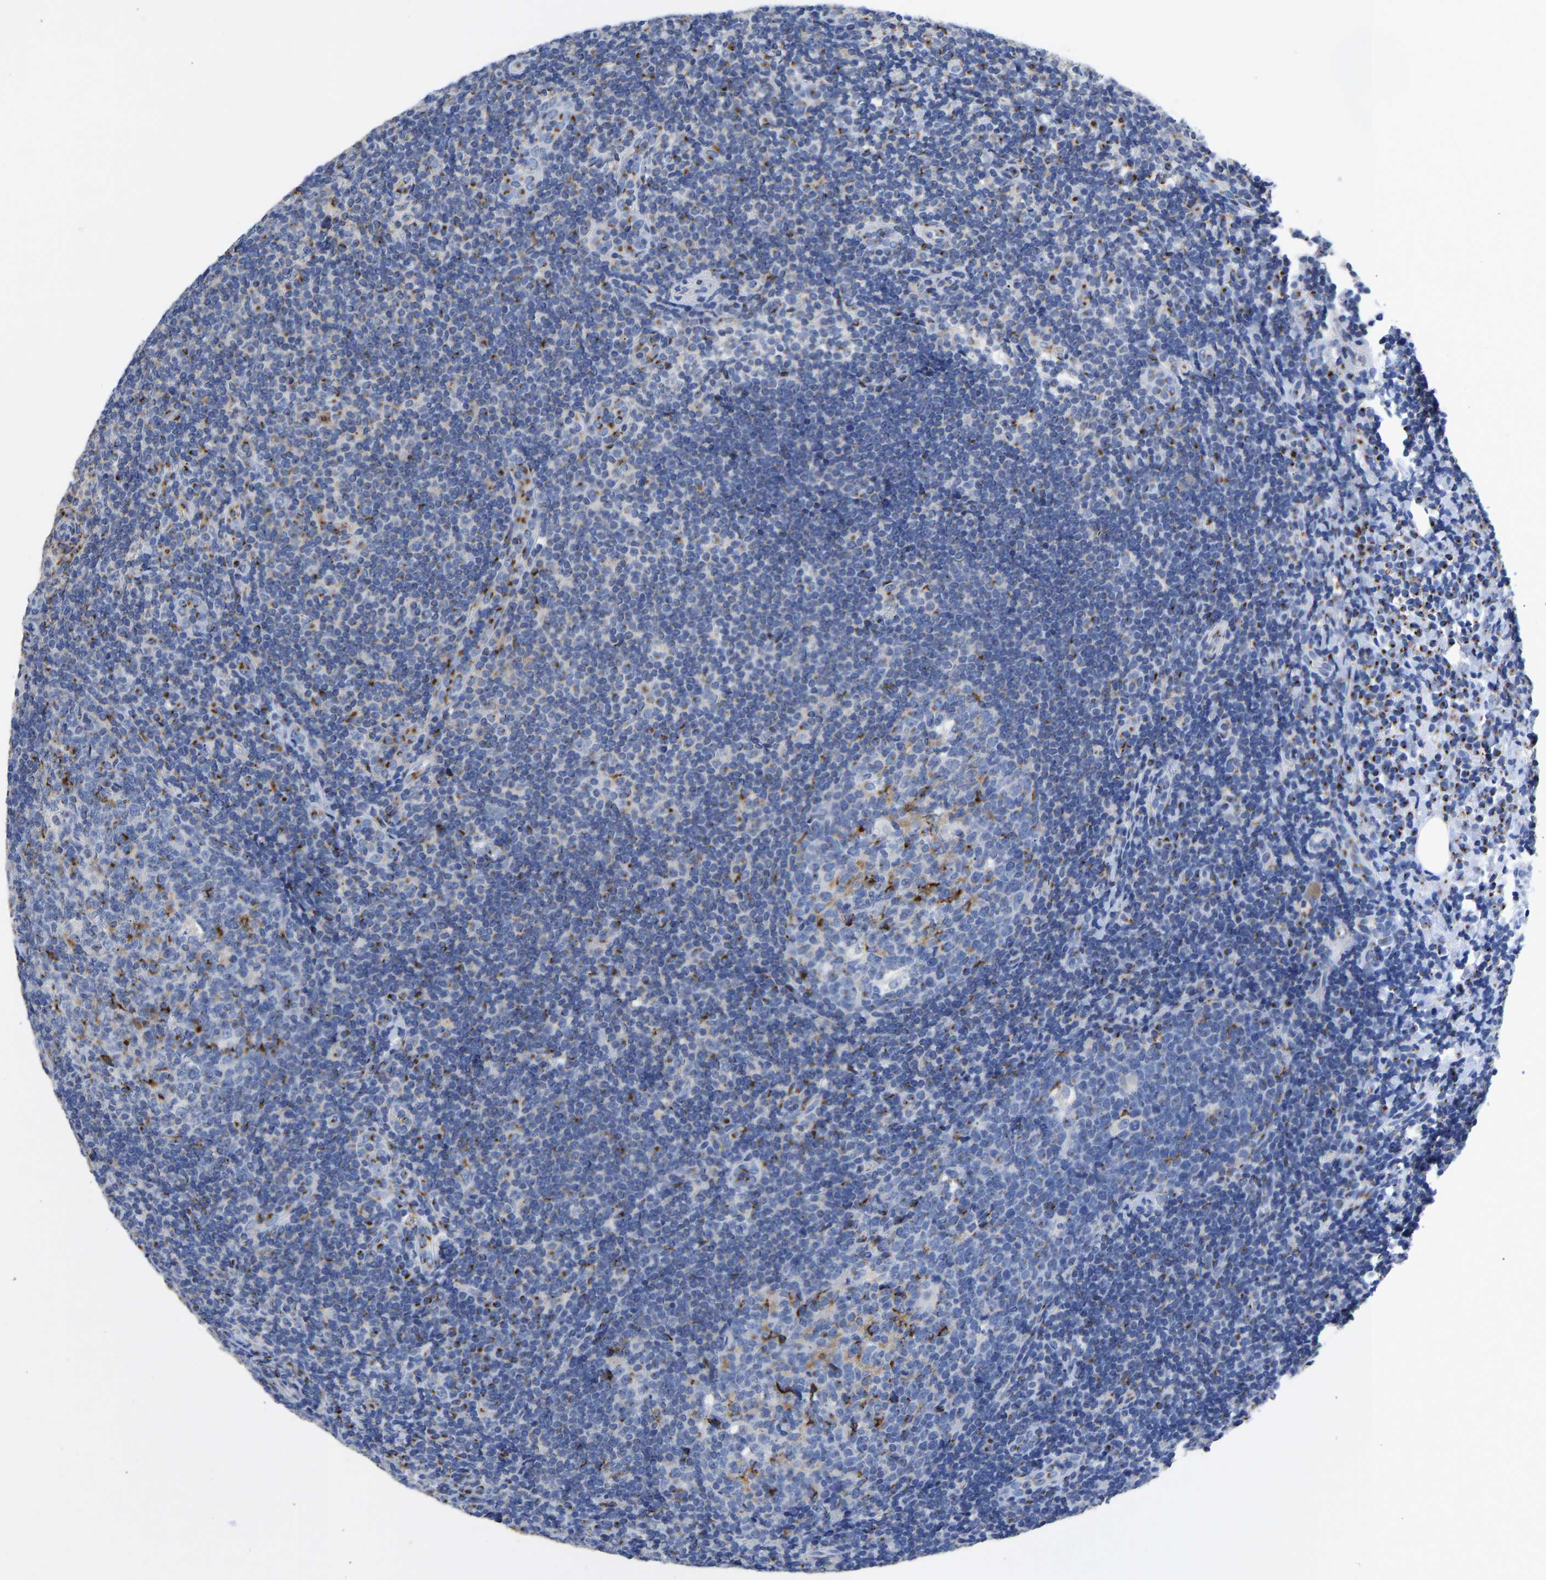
{"staining": {"intensity": "strong", "quantity": "<25%", "location": "cytoplasmic/membranous"}, "tissue": "tonsil", "cell_type": "Germinal center cells", "image_type": "normal", "snomed": [{"axis": "morphology", "description": "Normal tissue, NOS"}, {"axis": "topography", "description": "Tonsil"}], "caption": "DAB immunohistochemical staining of benign tonsil shows strong cytoplasmic/membranous protein staining in about <25% of germinal center cells. The staining was performed using DAB (3,3'-diaminobenzidine) to visualize the protein expression in brown, while the nuclei were stained in blue with hematoxylin (Magnification: 20x).", "gene": "TMEM87A", "patient": {"sex": "male", "age": 37}}